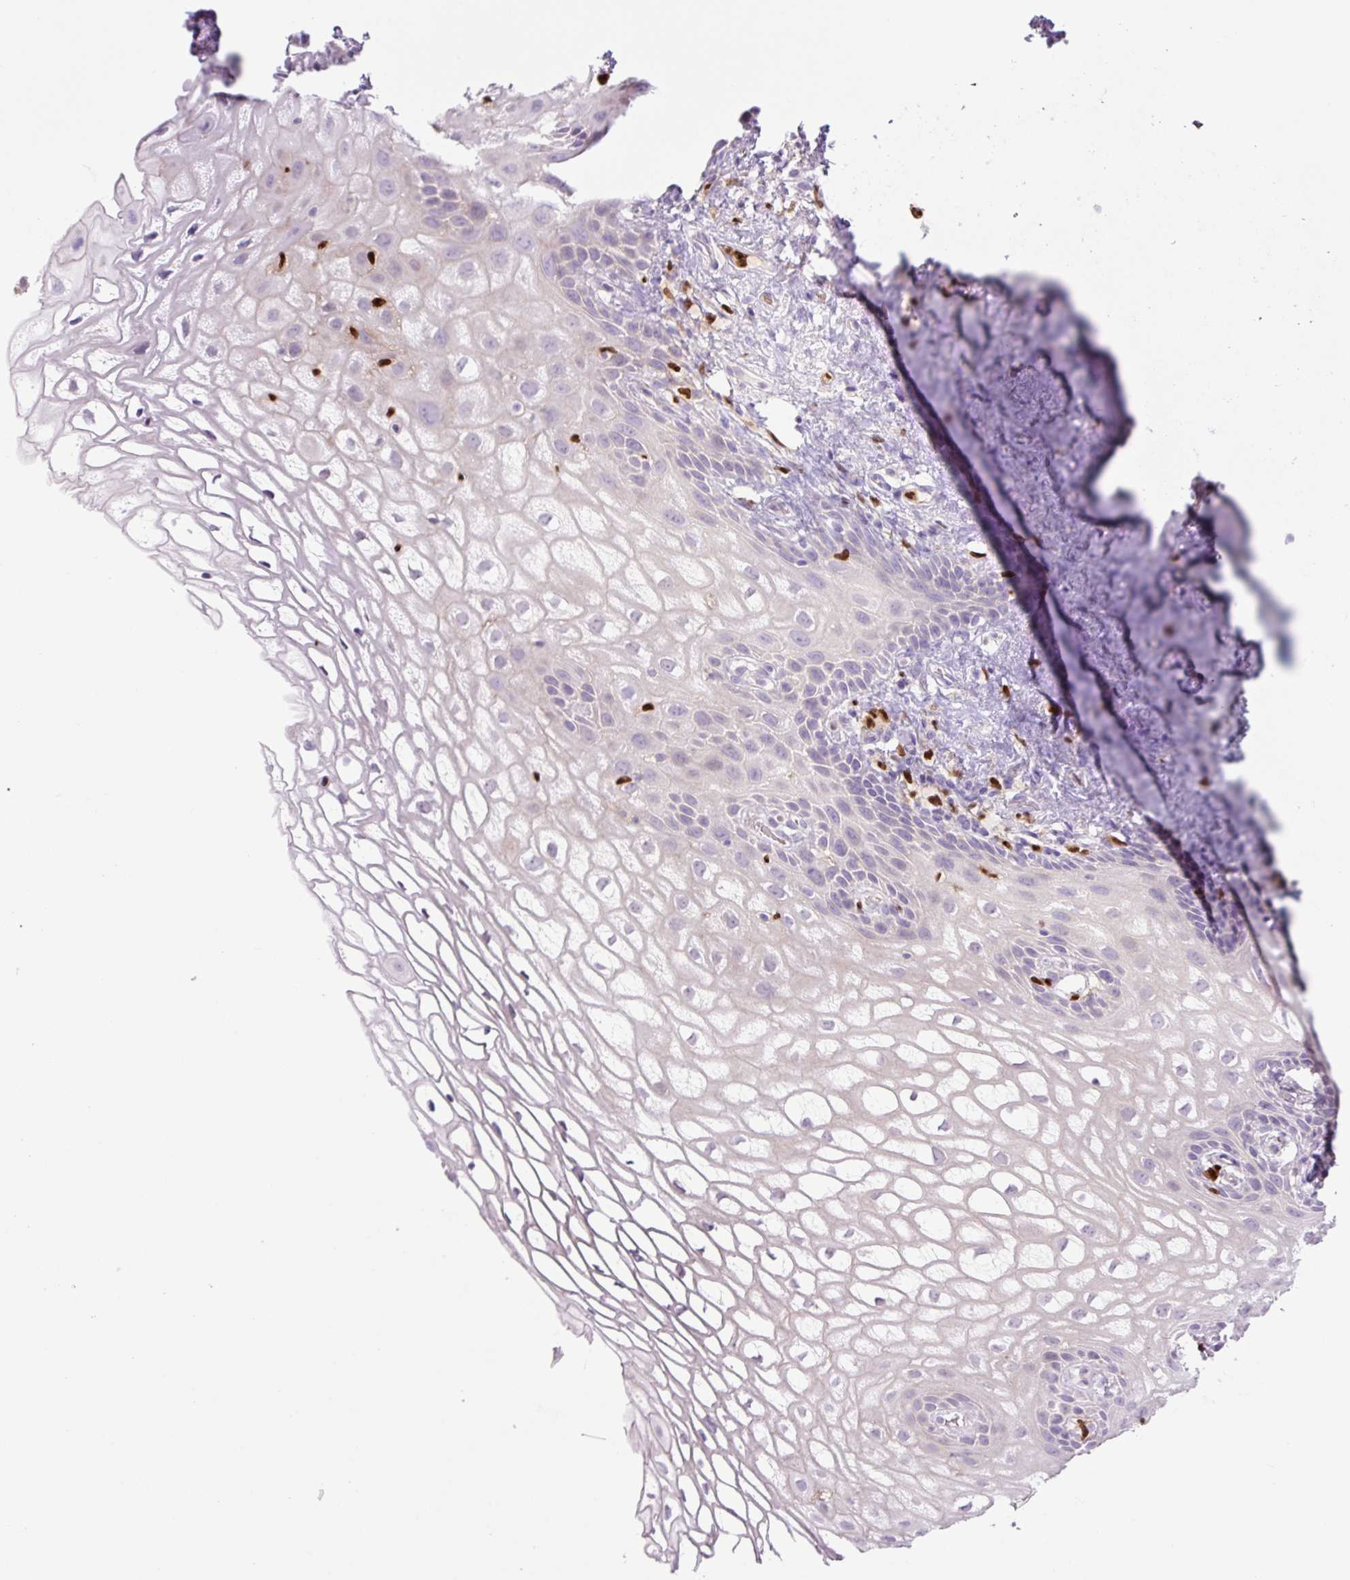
{"staining": {"intensity": "negative", "quantity": "none", "location": "none"}, "tissue": "vagina", "cell_type": "Squamous epithelial cells", "image_type": "normal", "snomed": [{"axis": "morphology", "description": "Normal tissue, NOS"}, {"axis": "morphology", "description": "Adenocarcinoma, NOS"}, {"axis": "topography", "description": "Rectum"}, {"axis": "topography", "description": "Vagina"}, {"axis": "topography", "description": "Peripheral nerve tissue"}], "caption": "The immunohistochemistry micrograph has no significant staining in squamous epithelial cells of vagina. Nuclei are stained in blue.", "gene": "SPI1", "patient": {"sex": "female", "age": 71}}